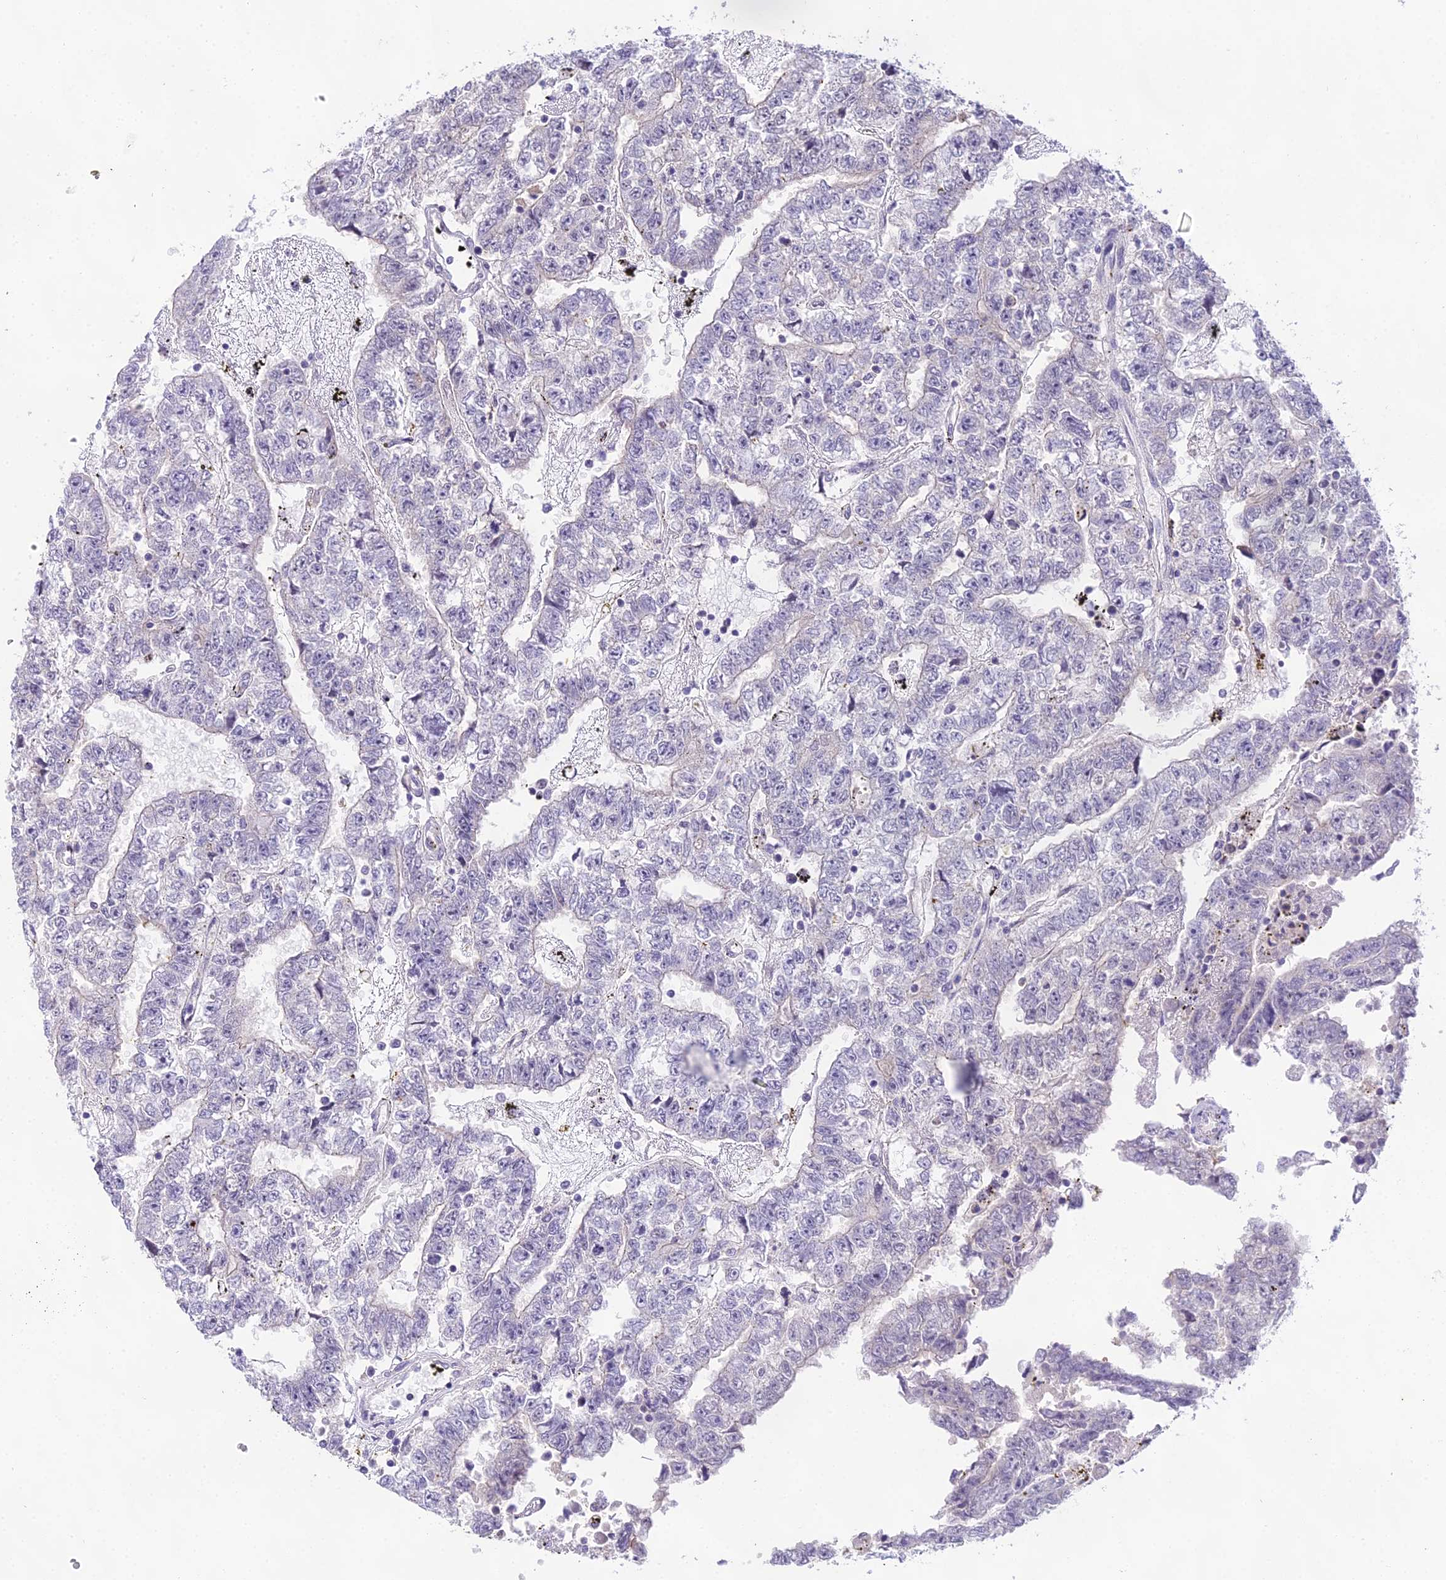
{"staining": {"intensity": "negative", "quantity": "none", "location": "none"}, "tissue": "testis cancer", "cell_type": "Tumor cells", "image_type": "cancer", "snomed": [{"axis": "morphology", "description": "Carcinoma, Embryonal, NOS"}, {"axis": "topography", "description": "Testis"}], "caption": "Testis cancer (embryonal carcinoma) was stained to show a protein in brown. There is no significant staining in tumor cells. Brightfield microscopy of immunohistochemistry (IHC) stained with DAB (brown) and hematoxylin (blue), captured at high magnification.", "gene": "MAT2A", "patient": {"sex": "male", "age": 25}}